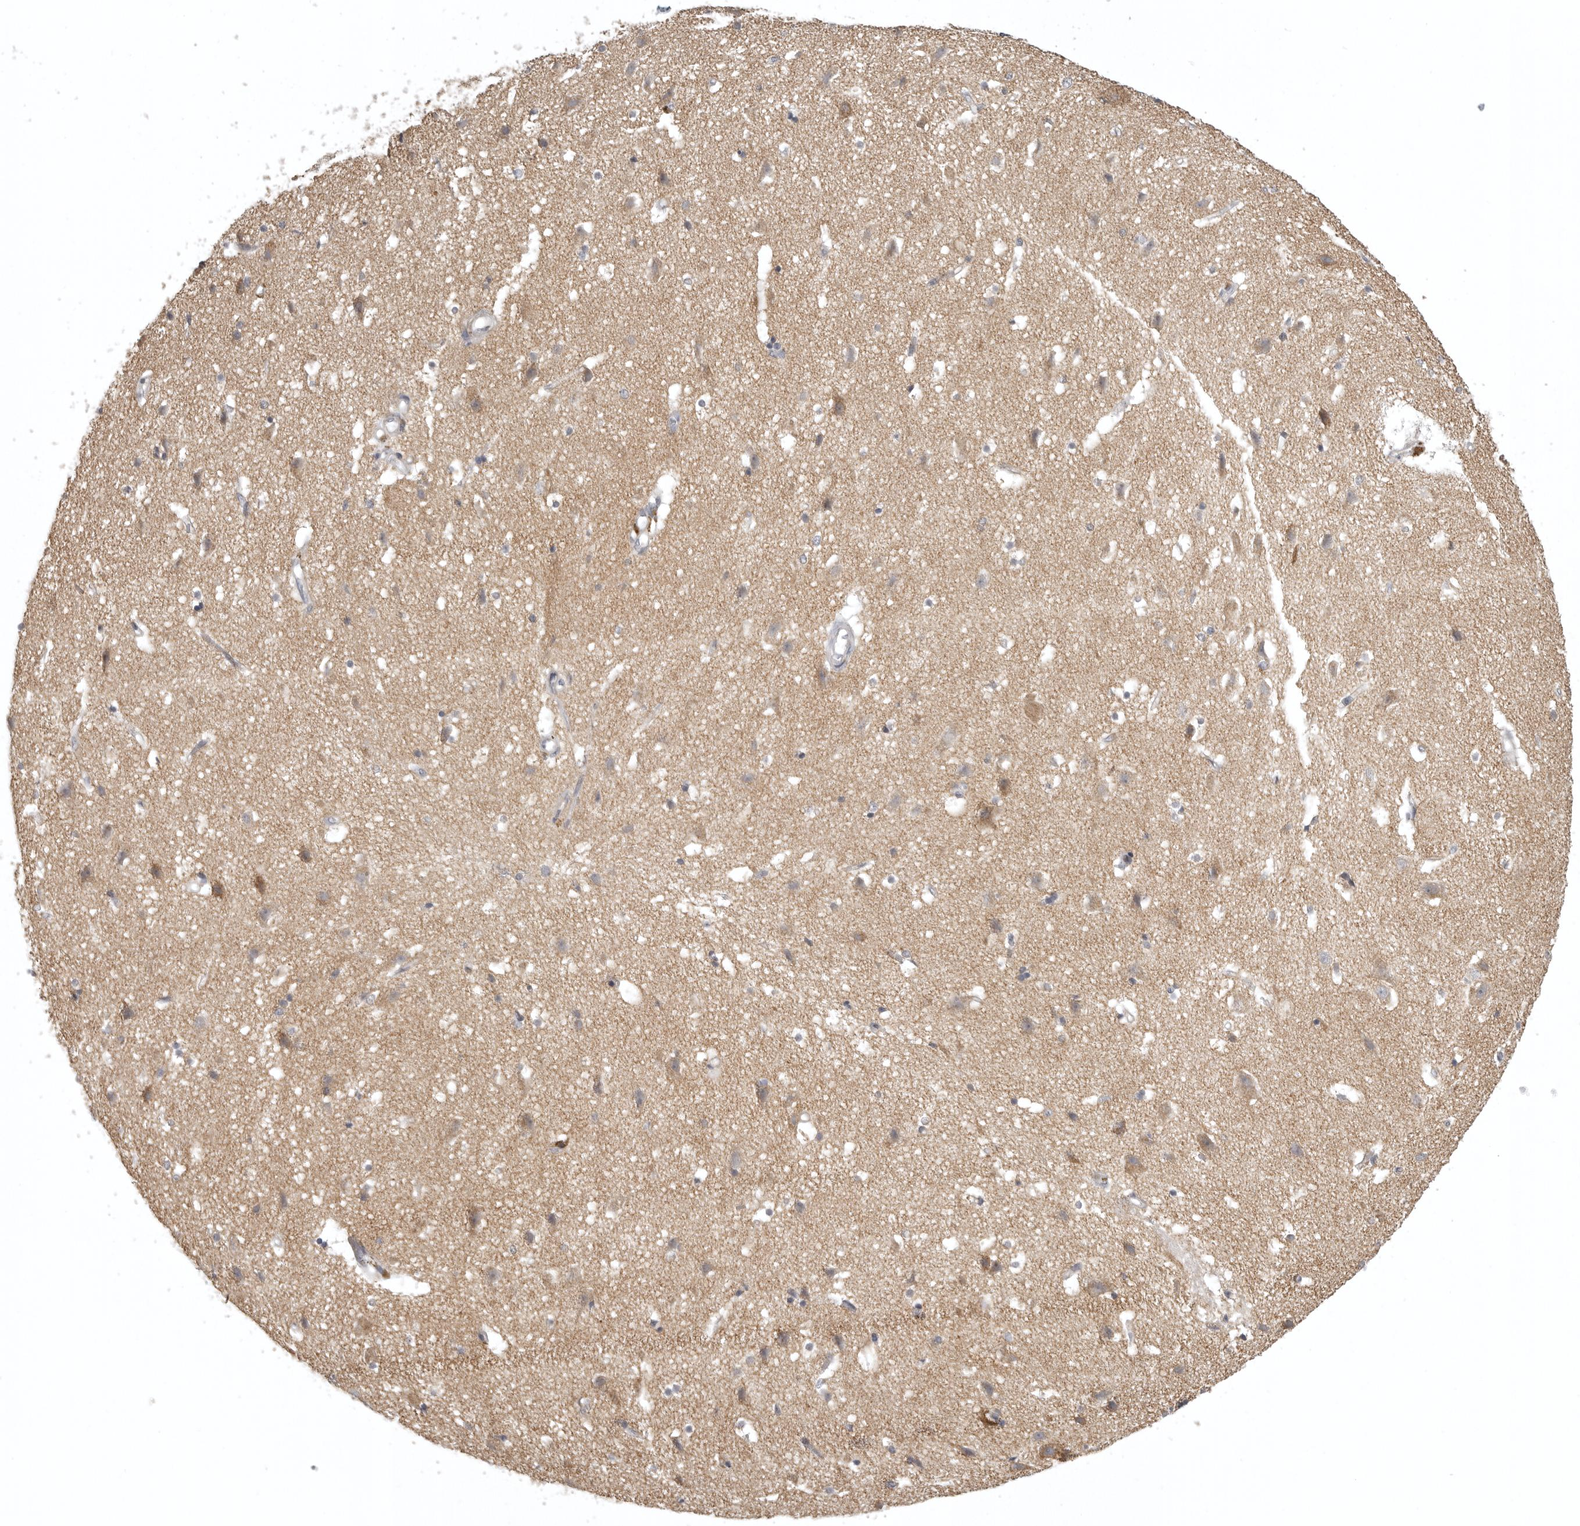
{"staining": {"intensity": "negative", "quantity": "none", "location": "none"}, "tissue": "cerebral cortex", "cell_type": "Endothelial cells", "image_type": "normal", "snomed": [{"axis": "morphology", "description": "Normal tissue, NOS"}, {"axis": "topography", "description": "Cerebral cortex"}], "caption": "High power microscopy histopathology image of an IHC histopathology image of benign cerebral cortex, revealing no significant expression in endothelial cells.", "gene": "POLE2", "patient": {"sex": "male", "age": 54}}